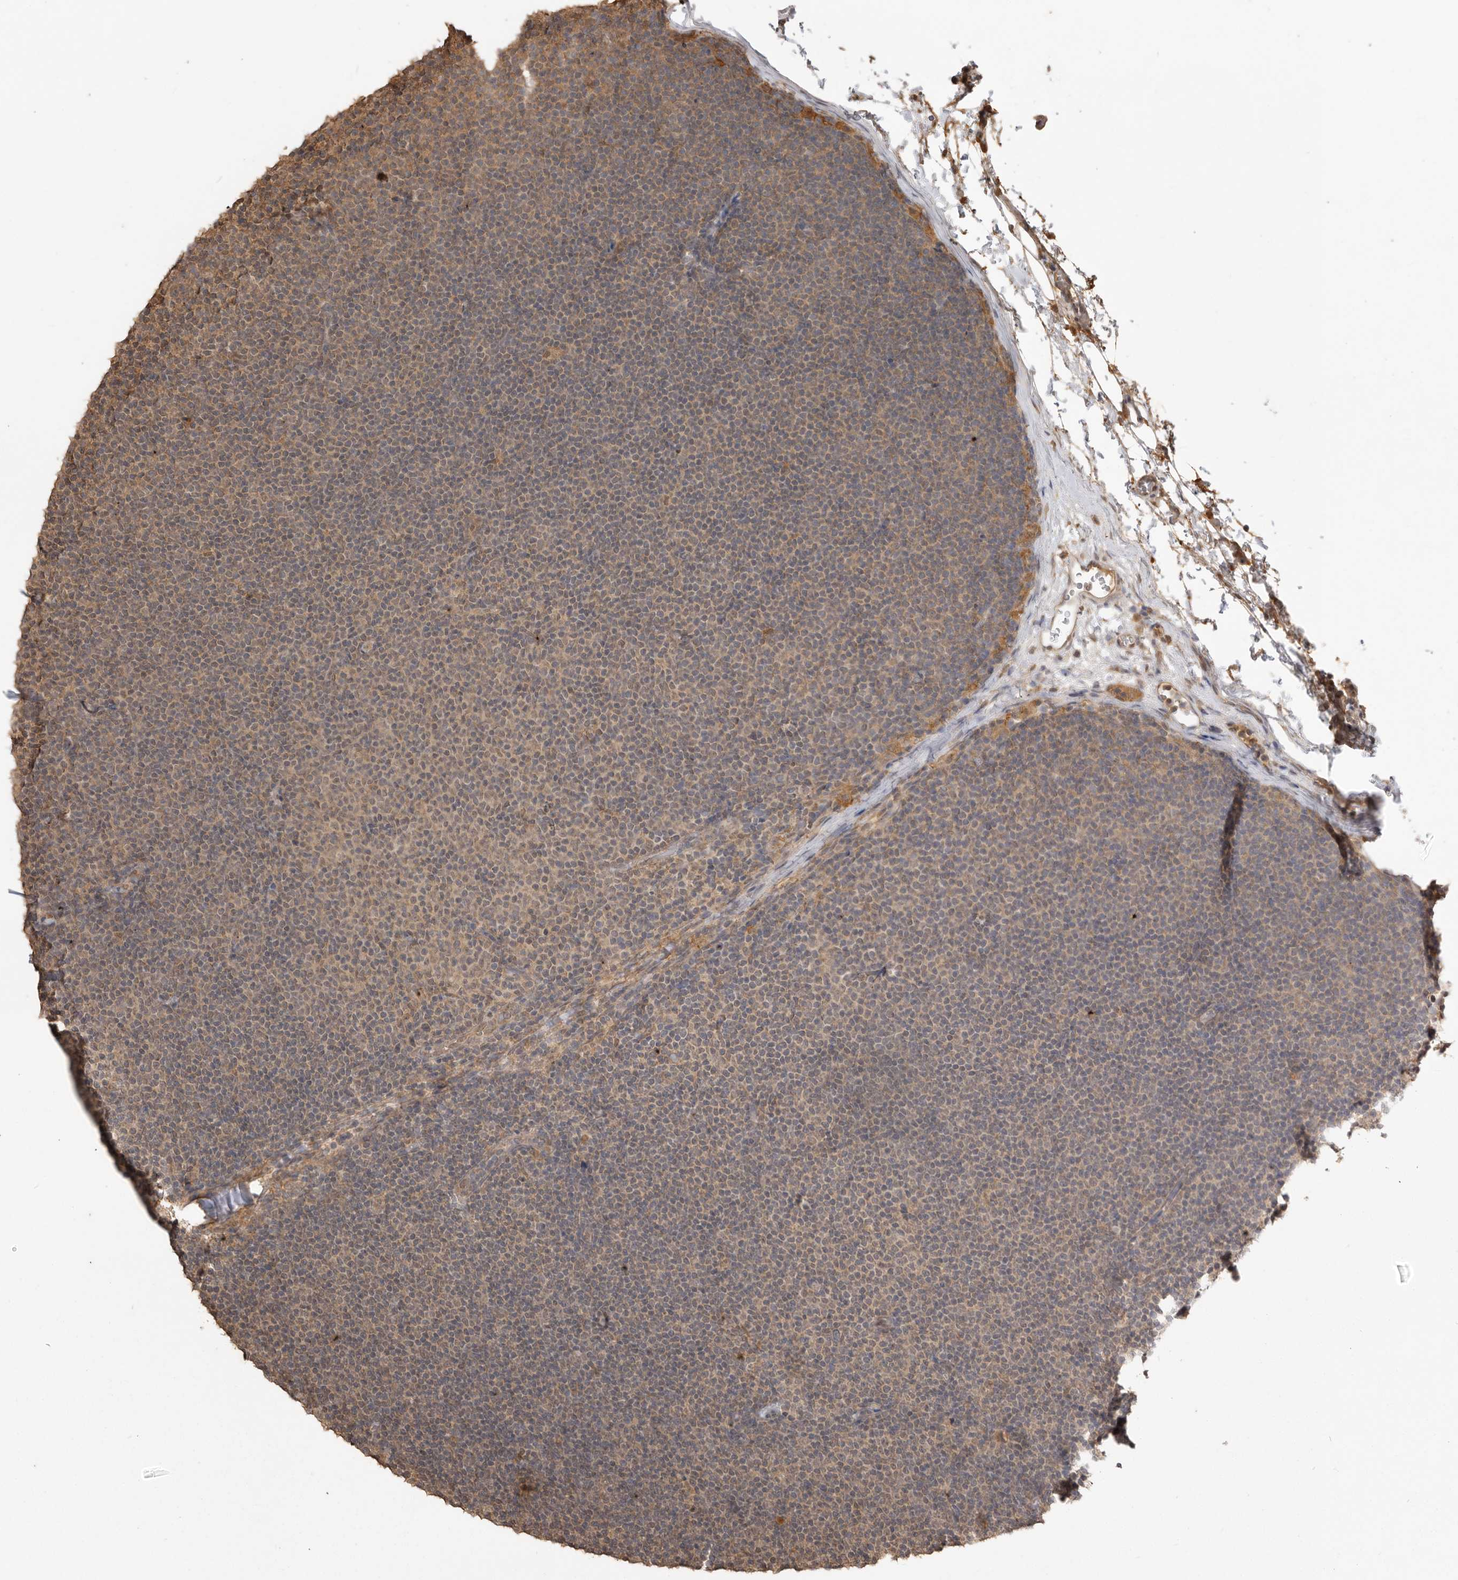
{"staining": {"intensity": "weak", "quantity": "25%-75%", "location": "cytoplasmic/membranous"}, "tissue": "lymphoma", "cell_type": "Tumor cells", "image_type": "cancer", "snomed": [{"axis": "morphology", "description": "Malignant lymphoma, non-Hodgkin's type, Low grade"}, {"axis": "topography", "description": "Lymph node"}], "caption": "The image shows staining of low-grade malignant lymphoma, non-Hodgkin's type, revealing weak cytoplasmic/membranous protein staining (brown color) within tumor cells.", "gene": "JAG2", "patient": {"sex": "female", "age": 53}}